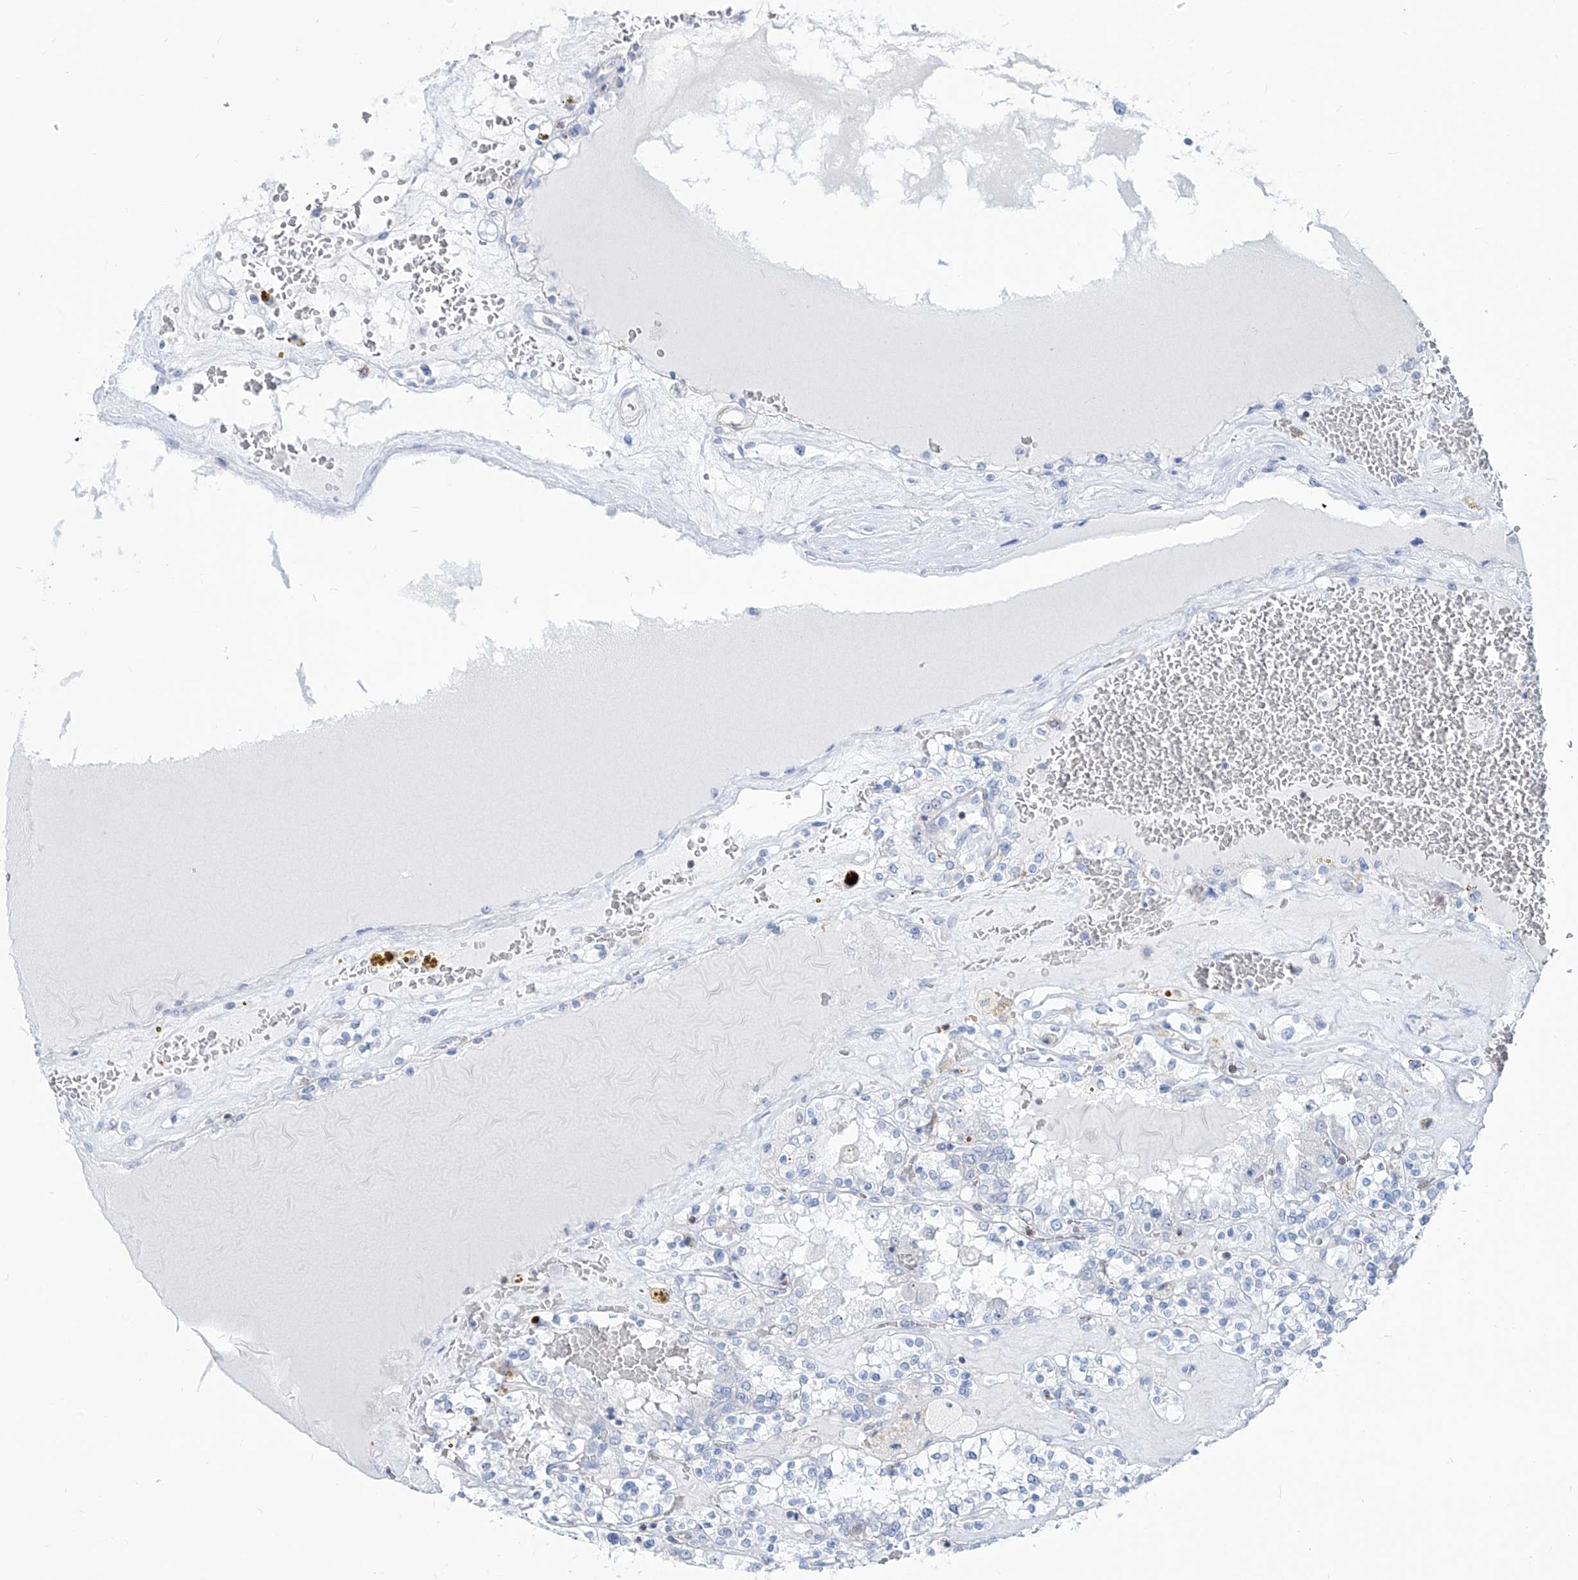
{"staining": {"intensity": "negative", "quantity": "none", "location": "none"}, "tissue": "renal cancer", "cell_type": "Tumor cells", "image_type": "cancer", "snomed": [{"axis": "morphology", "description": "Adenocarcinoma, NOS"}, {"axis": "topography", "description": "Kidney"}], "caption": "Immunohistochemical staining of human renal cancer (adenocarcinoma) reveals no significant positivity in tumor cells.", "gene": "ZBTB48", "patient": {"sex": "female", "age": 56}}